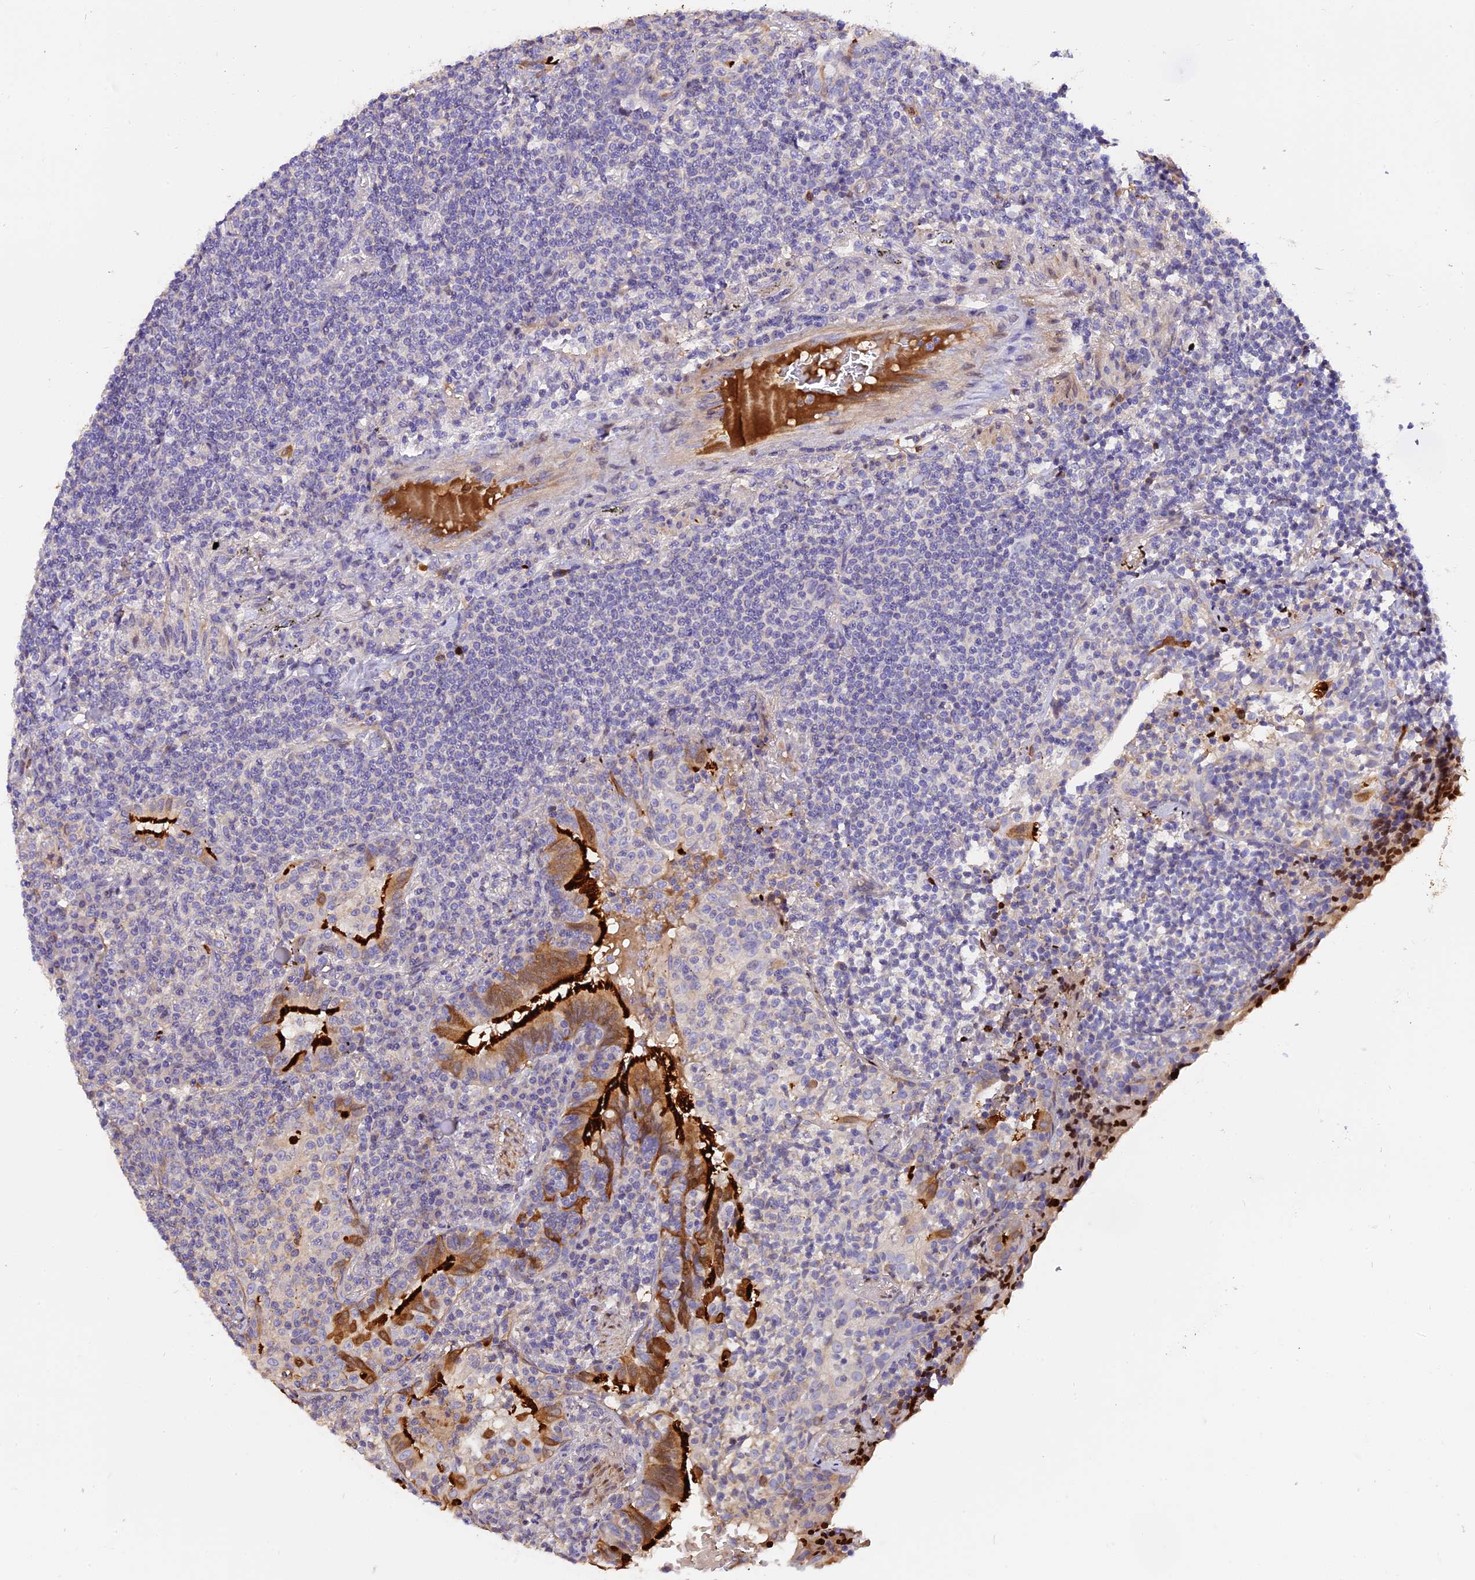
{"staining": {"intensity": "negative", "quantity": "none", "location": "none"}, "tissue": "lymphoma", "cell_type": "Tumor cells", "image_type": "cancer", "snomed": [{"axis": "morphology", "description": "Malignant lymphoma, non-Hodgkin's type, Low grade"}, {"axis": "topography", "description": "Lung"}], "caption": "DAB immunohistochemical staining of lymphoma shows no significant expression in tumor cells. (DAB (3,3'-diaminobenzidine) IHC, high magnification).", "gene": "MAP3K7CL", "patient": {"sex": "female", "age": 71}}